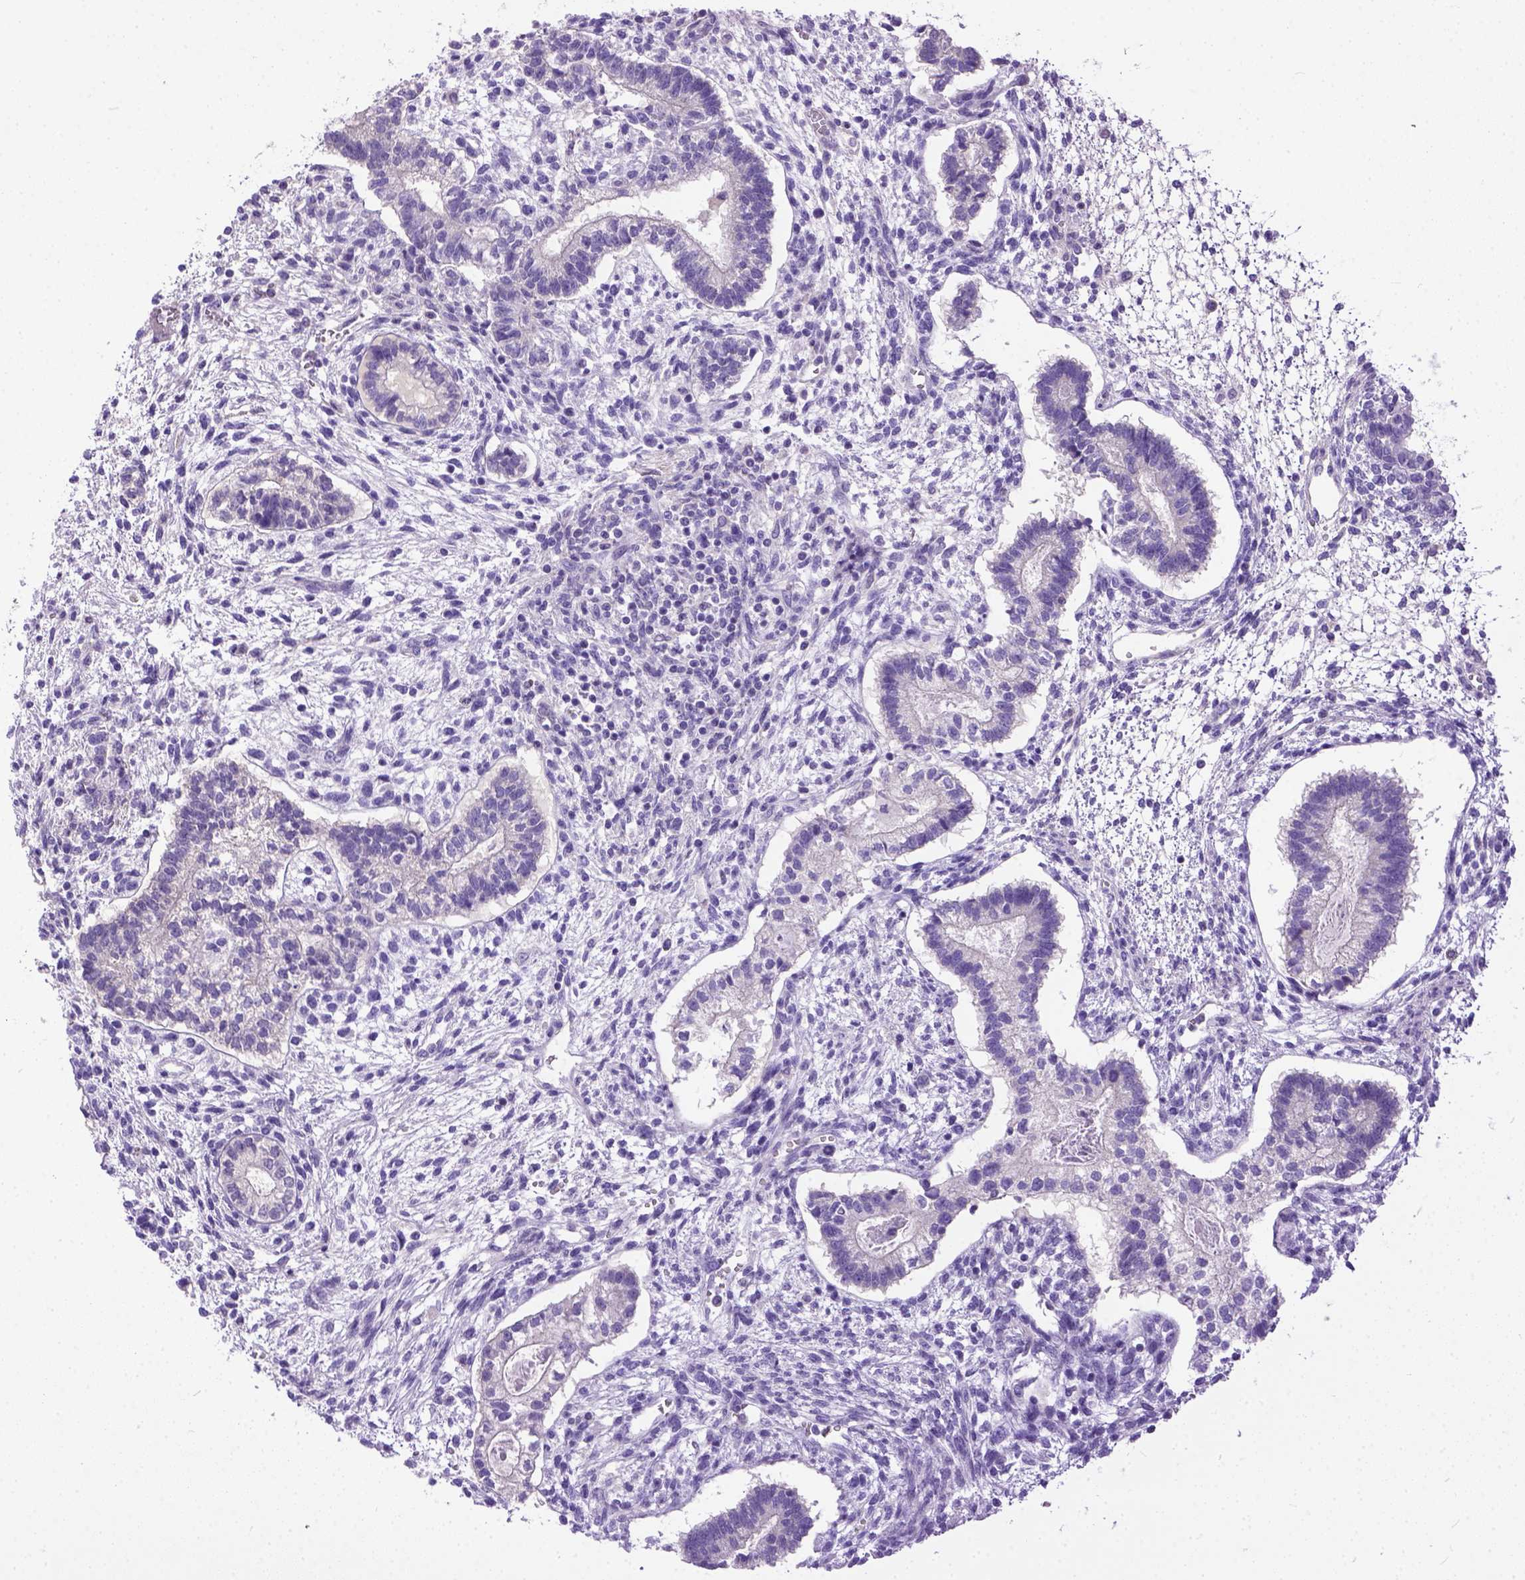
{"staining": {"intensity": "negative", "quantity": "none", "location": "none"}, "tissue": "testis cancer", "cell_type": "Tumor cells", "image_type": "cancer", "snomed": [{"axis": "morphology", "description": "Carcinoma, Embryonal, NOS"}, {"axis": "topography", "description": "Testis"}], "caption": "Immunohistochemistry (IHC) photomicrograph of human embryonal carcinoma (testis) stained for a protein (brown), which exhibits no positivity in tumor cells. (Immunohistochemistry, brightfield microscopy, high magnification).", "gene": "PLK5", "patient": {"sex": "male", "age": 37}}